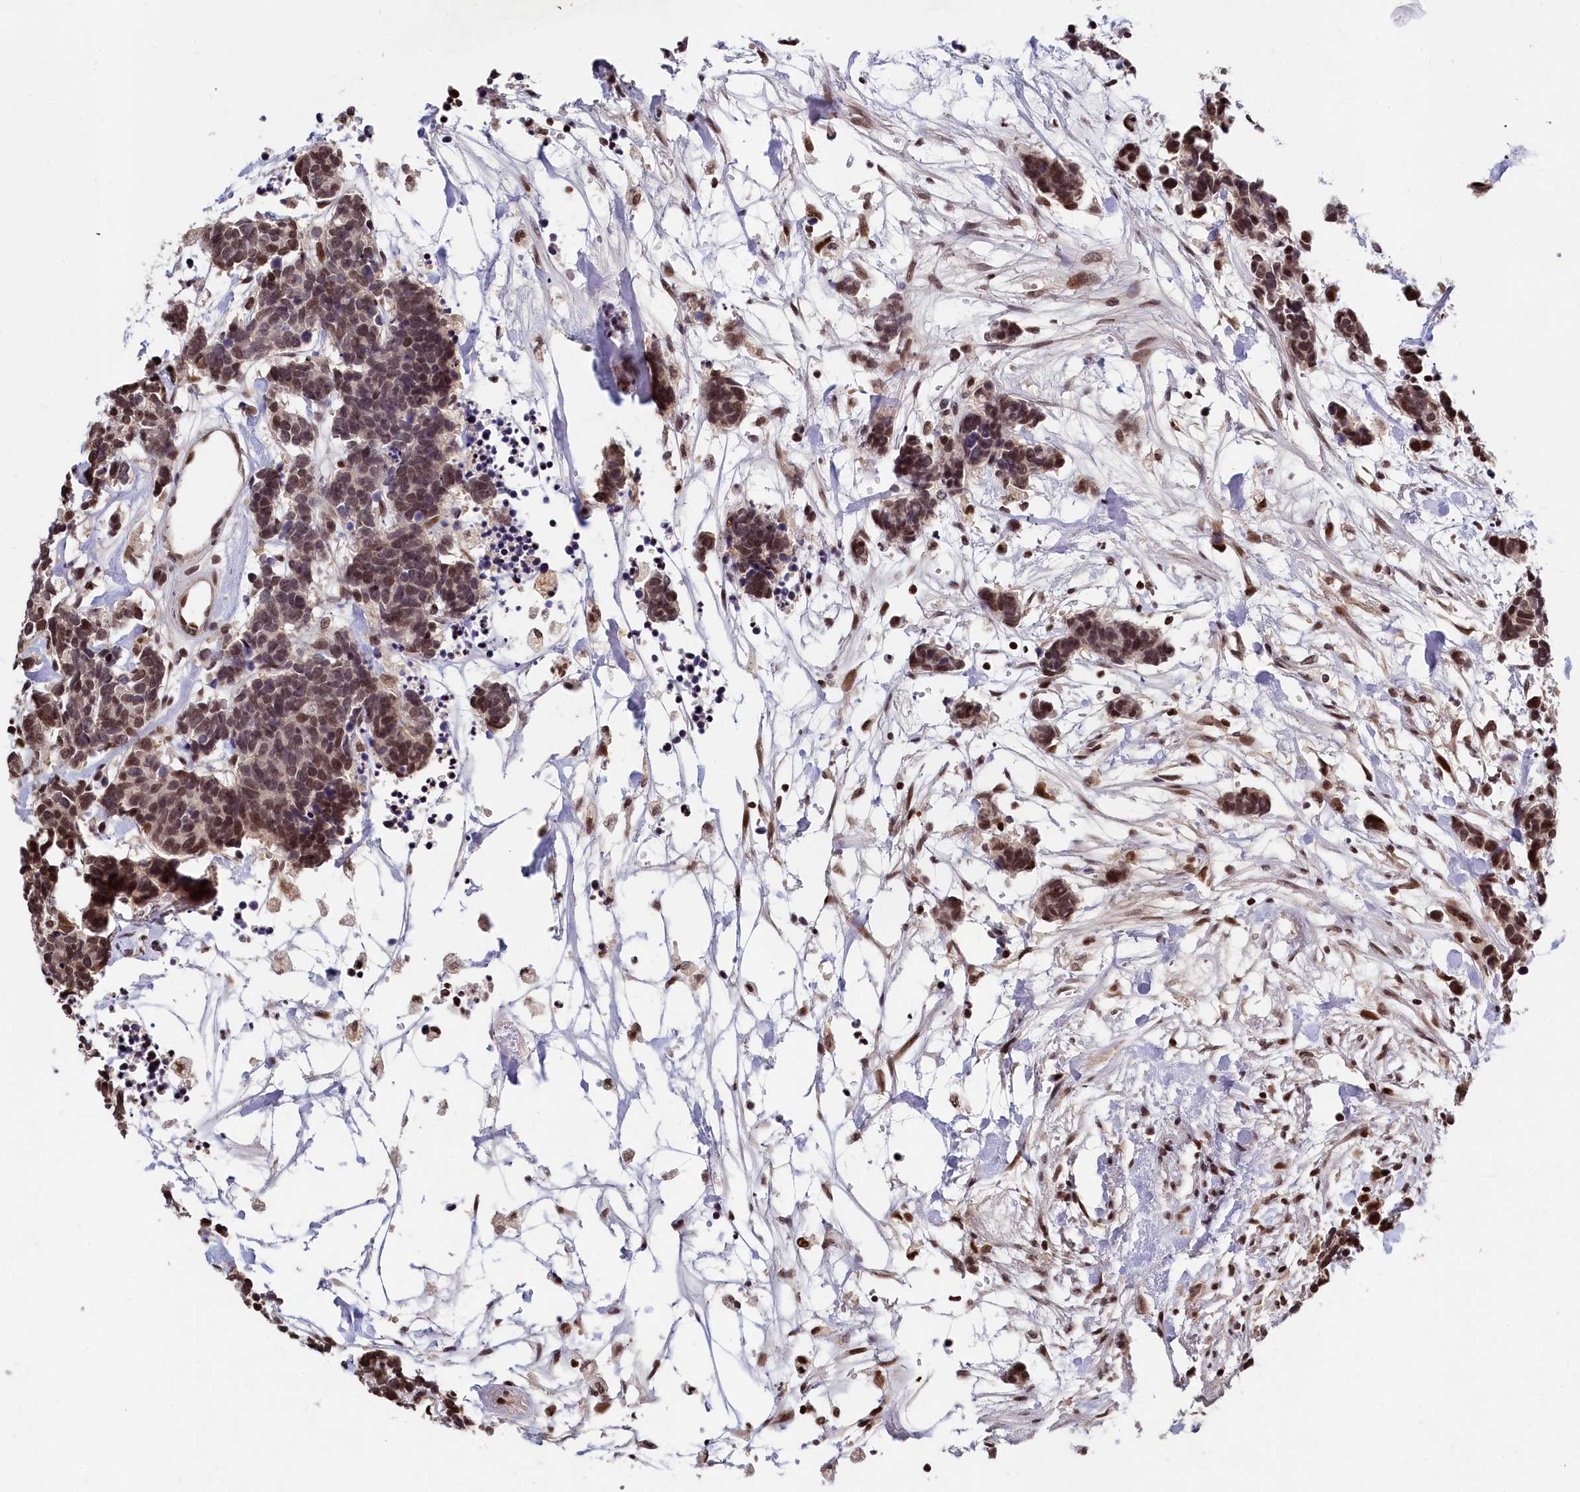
{"staining": {"intensity": "moderate", "quantity": ">75%", "location": "cytoplasmic/membranous,nuclear"}, "tissue": "carcinoid", "cell_type": "Tumor cells", "image_type": "cancer", "snomed": [{"axis": "morphology", "description": "Carcinoma, NOS"}, {"axis": "morphology", "description": "Carcinoid, malignant, NOS"}, {"axis": "topography", "description": "Urinary bladder"}], "caption": "Carcinoid stained with a brown dye demonstrates moderate cytoplasmic/membranous and nuclear positive staining in about >75% of tumor cells.", "gene": "FAM217B", "patient": {"sex": "male", "age": 57}}